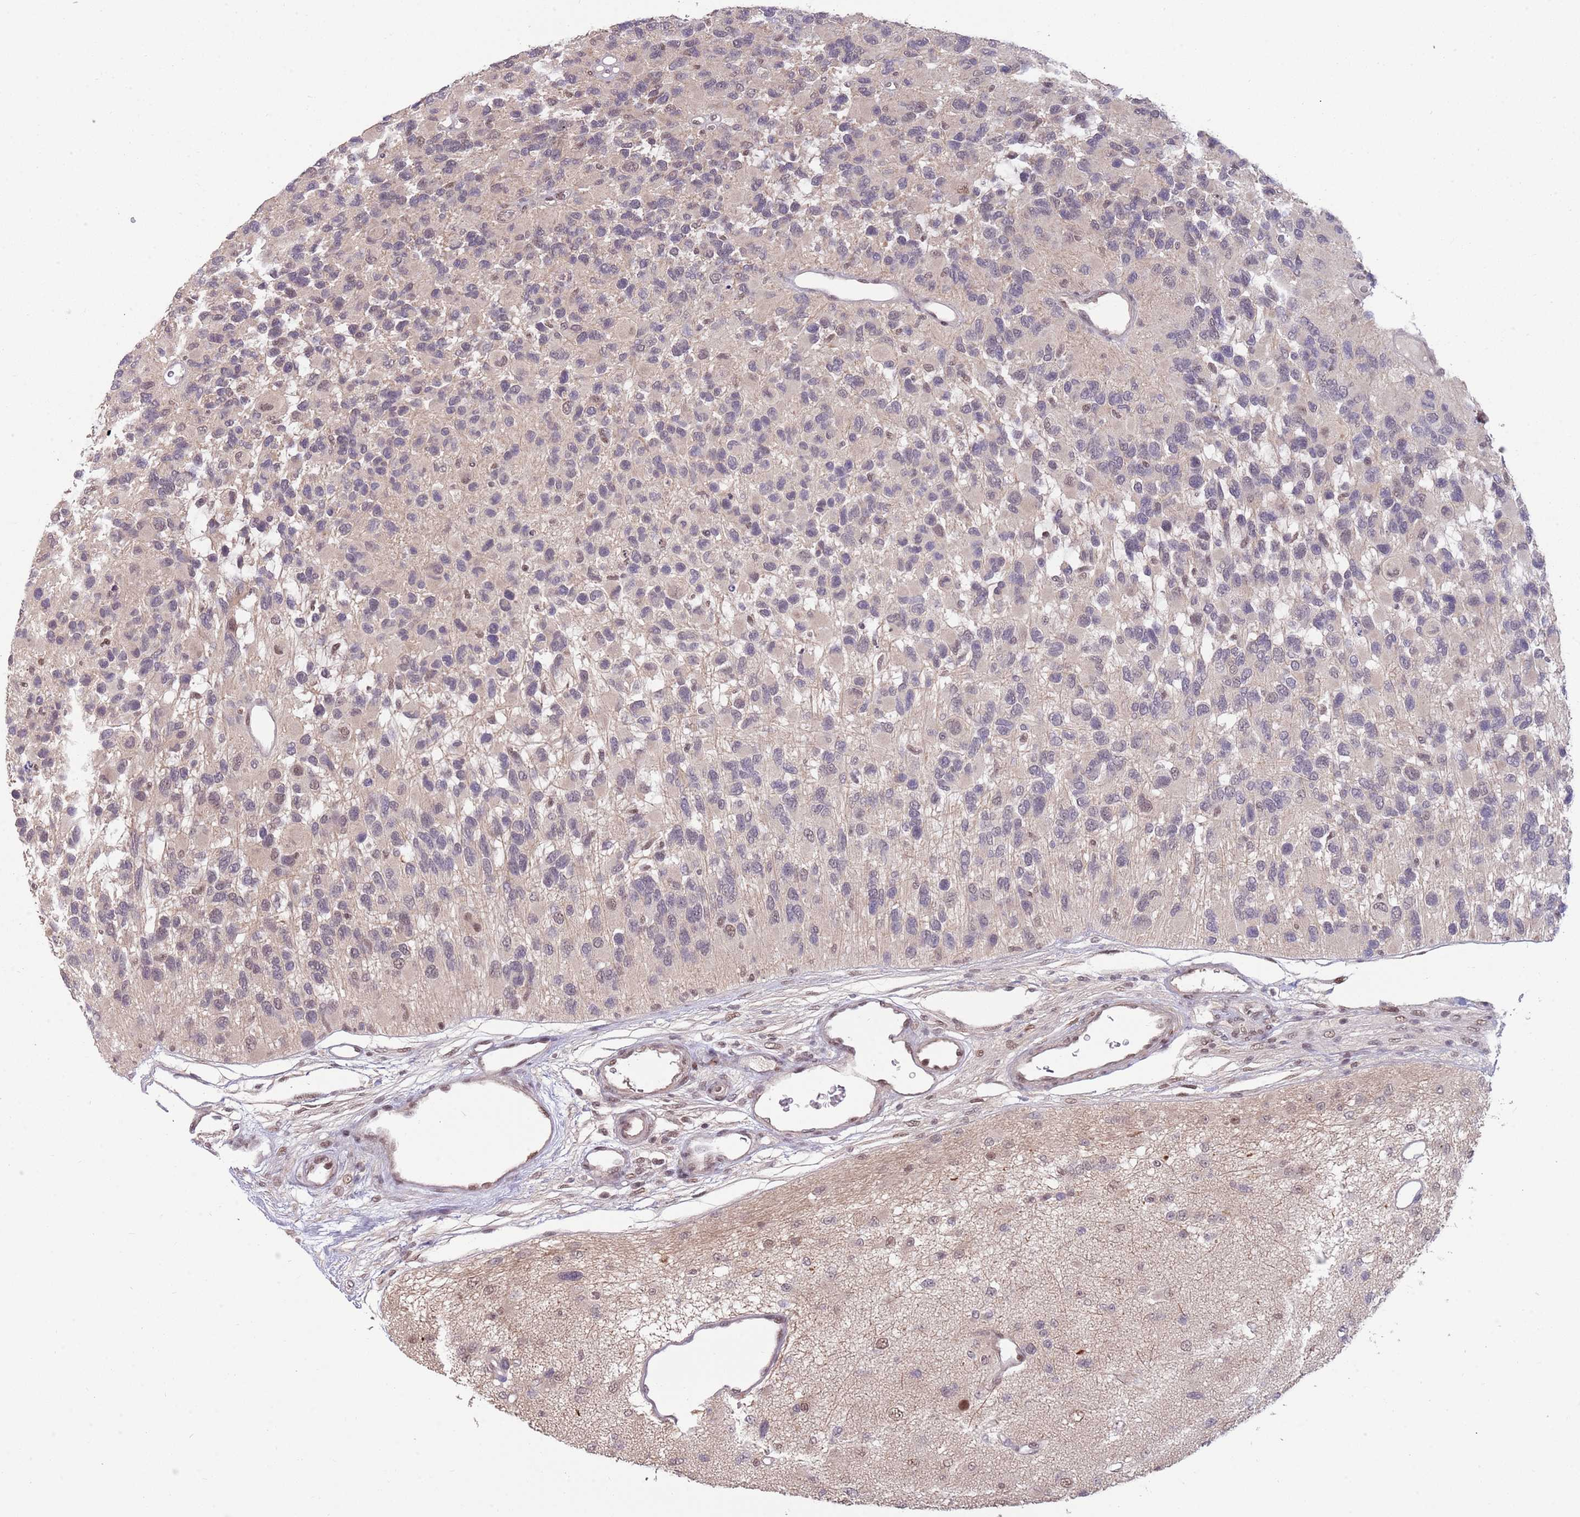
{"staining": {"intensity": "negative", "quantity": "none", "location": "none"}, "tissue": "glioma", "cell_type": "Tumor cells", "image_type": "cancer", "snomed": [{"axis": "morphology", "description": "Glioma, malignant, High grade"}, {"axis": "topography", "description": "Brain"}], "caption": "Immunohistochemical staining of human malignant high-grade glioma exhibits no significant staining in tumor cells. (DAB immunohistochemistry visualized using brightfield microscopy, high magnification).", "gene": "ZBTB7A", "patient": {"sex": "male", "age": 77}}